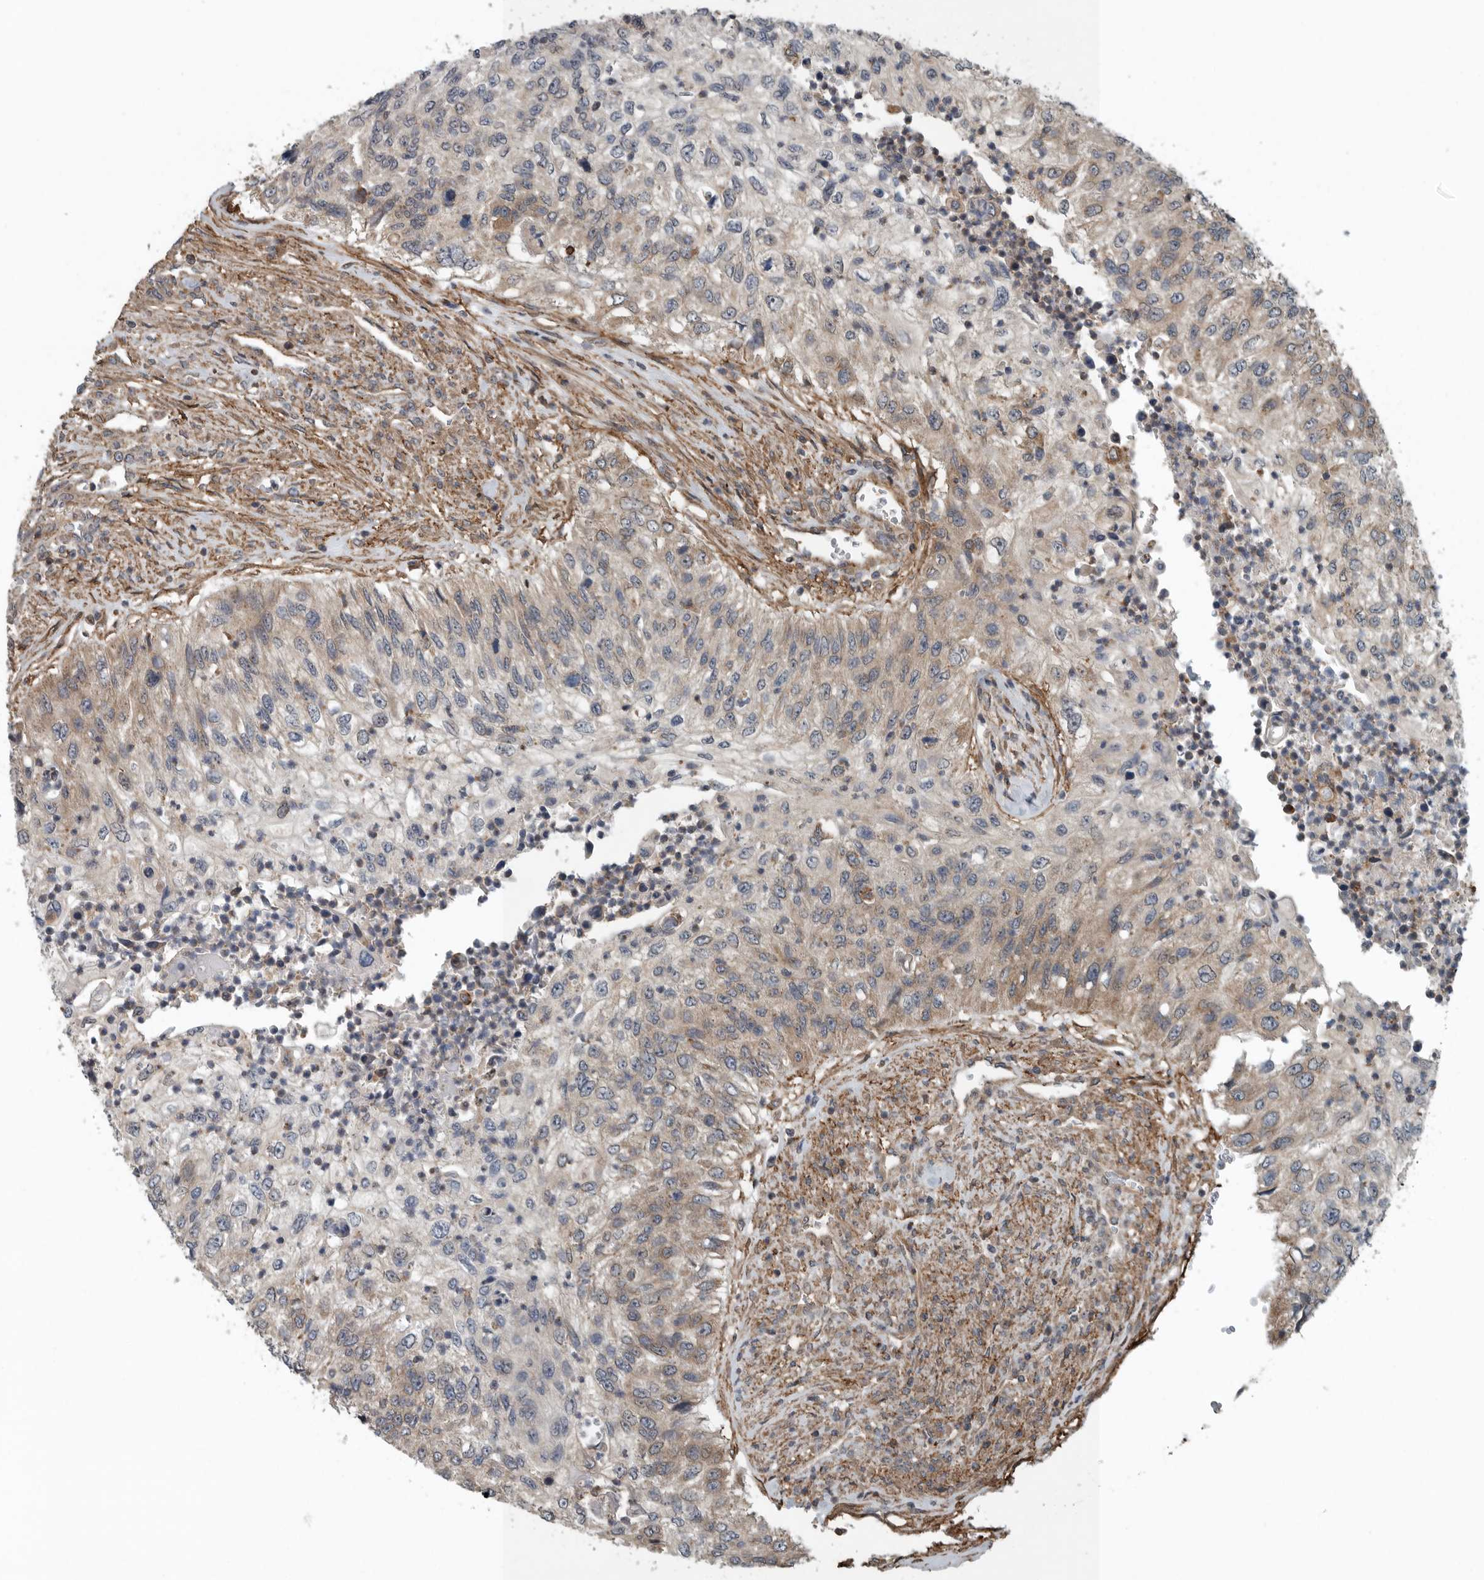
{"staining": {"intensity": "weak", "quantity": "<25%", "location": "cytoplasmic/membranous"}, "tissue": "urothelial cancer", "cell_type": "Tumor cells", "image_type": "cancer", "snomed": [{"axis": "morphology", "description": "Urothelial carcinoma, High grade"}, {"axis": "topography", "description": "Urinary bladder"}], "caption": "The immunohistochemistry (IHC) photomicrograph has no significant positivity in tumor cells of urothelial cancer tissue.", "gene": "AMFR", "patient": {"sex": "female", "age": 60}}